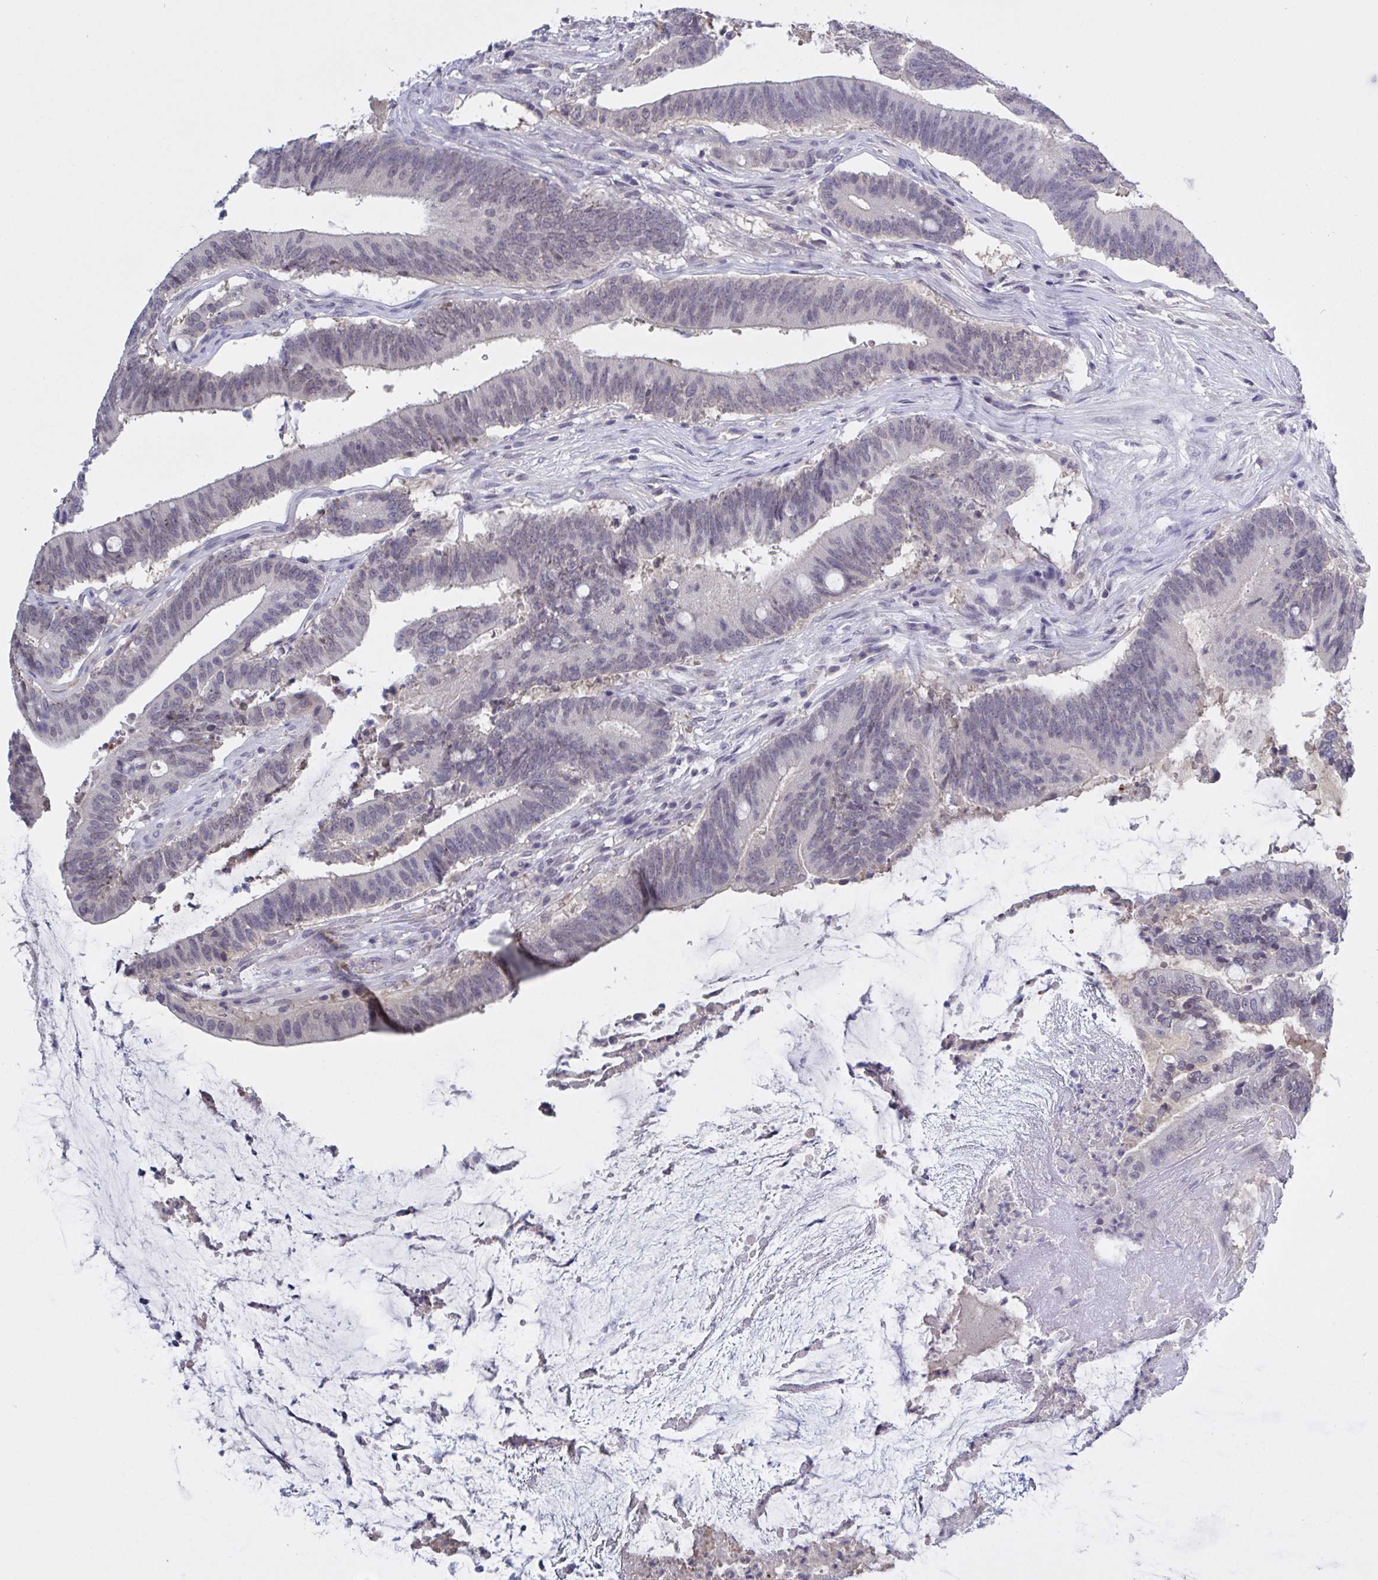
{"staining": {"intensity": "negative", "quantity": "none", "location": "none"}, "tissue": "colorectal cancer", "cell_type": "Tumor cells", "image_type": "cancer", "snomed": [{"axis": "morphology", "description": "Adenocarcinoma, NOS"}, {"axis": "topography", "description": "Colon"}], "caption": "Tumor cells are negative for brown protein staining in colorectal adenocarcinoma.", "gene": "SERPINB13", "patient": {"sex": "female", "age": 43}}